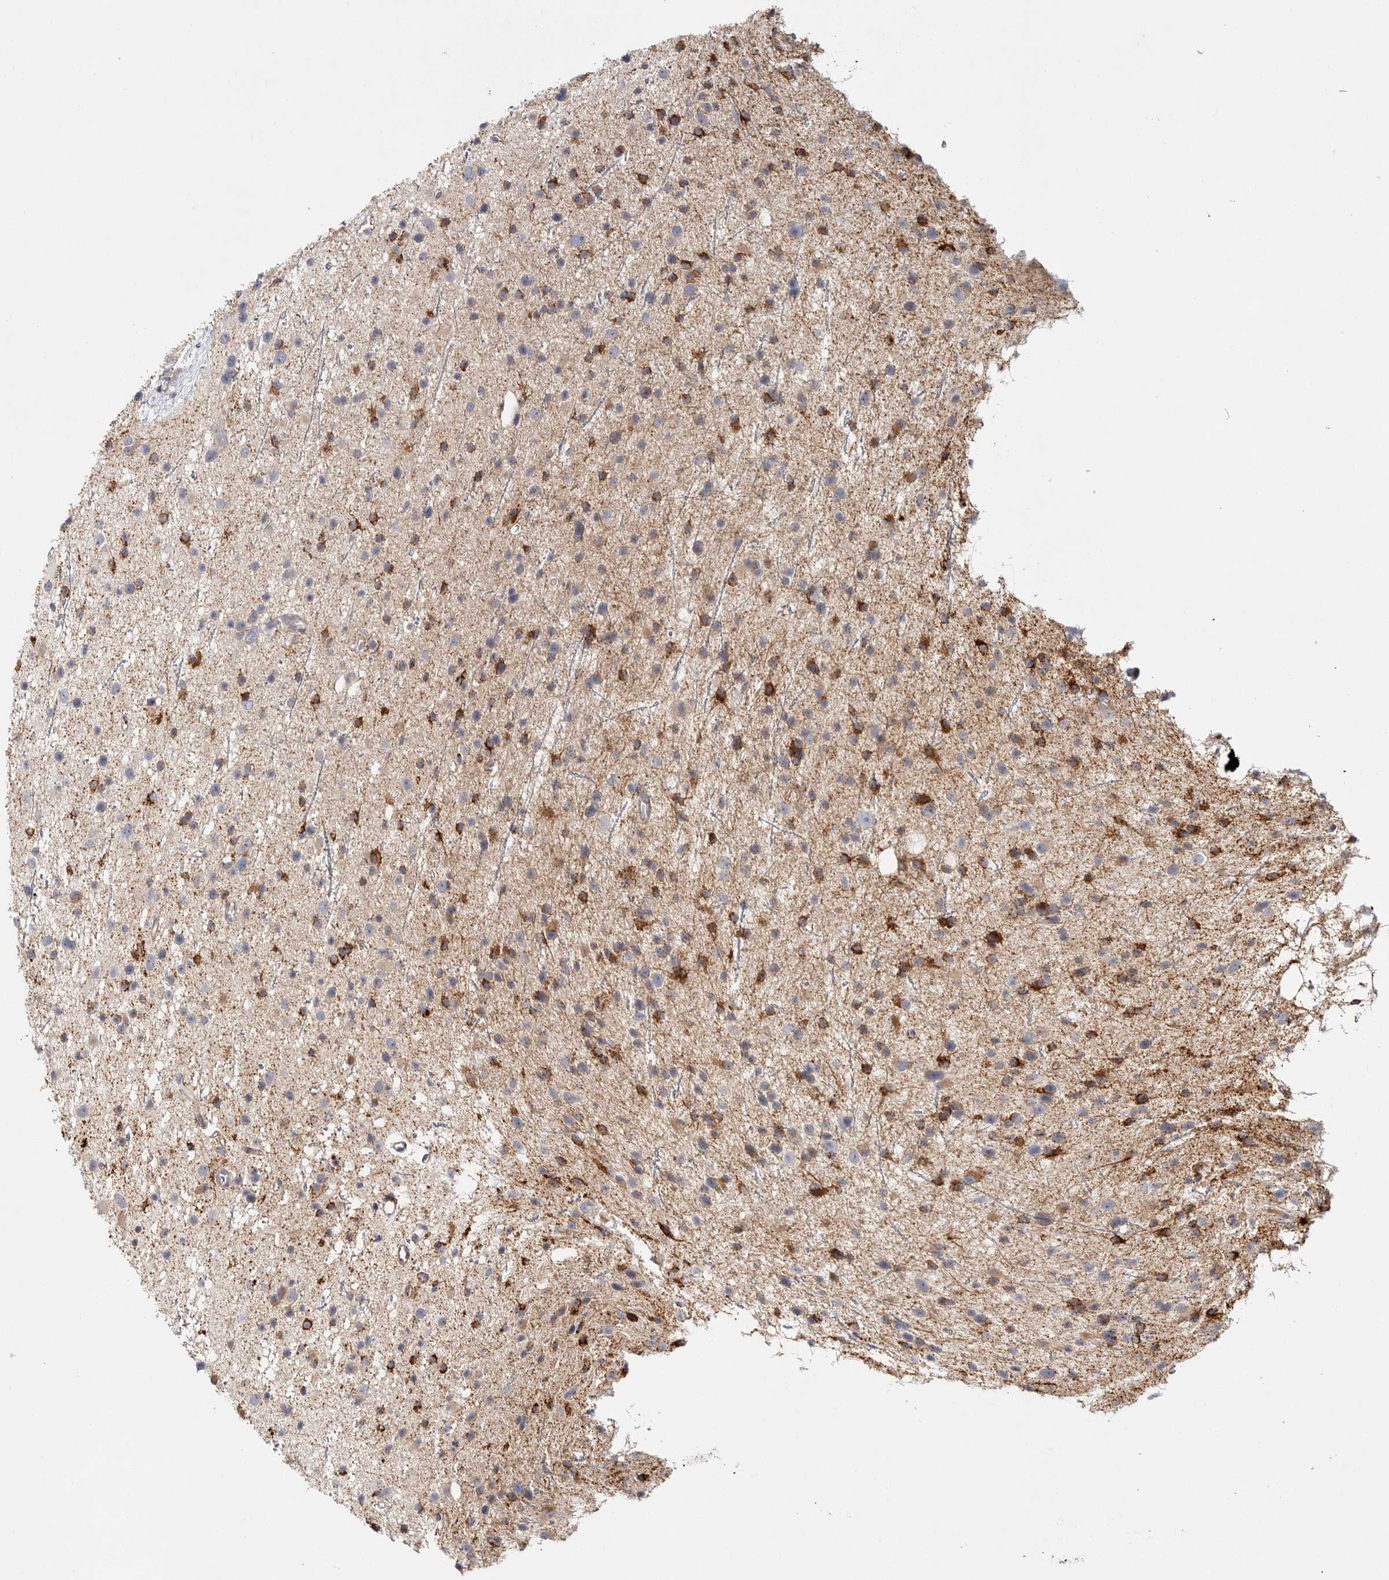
{"staining": {"intensity": "strong", "quantity": "25%-75%", "location": "cytoplasmic/membranous"}, "tissue": "glioma", "cell_type": "Tumor cells", "image_type": "cancer", "snomed": [{"axis": "morphology", "description": "Glioma, malignant, Low grade"}, {"axis": "topography", "description": "Cerebral cortex"}], "caption": "Immunohistochemical staining of malignant glioma (low-grade) reveals high levels of strong cytoplasmic/membranous protein expression in approximately 25%-75% of tumor cells.", "gene": "ELP3", "patient": {"sex": "female", "age": 39}}